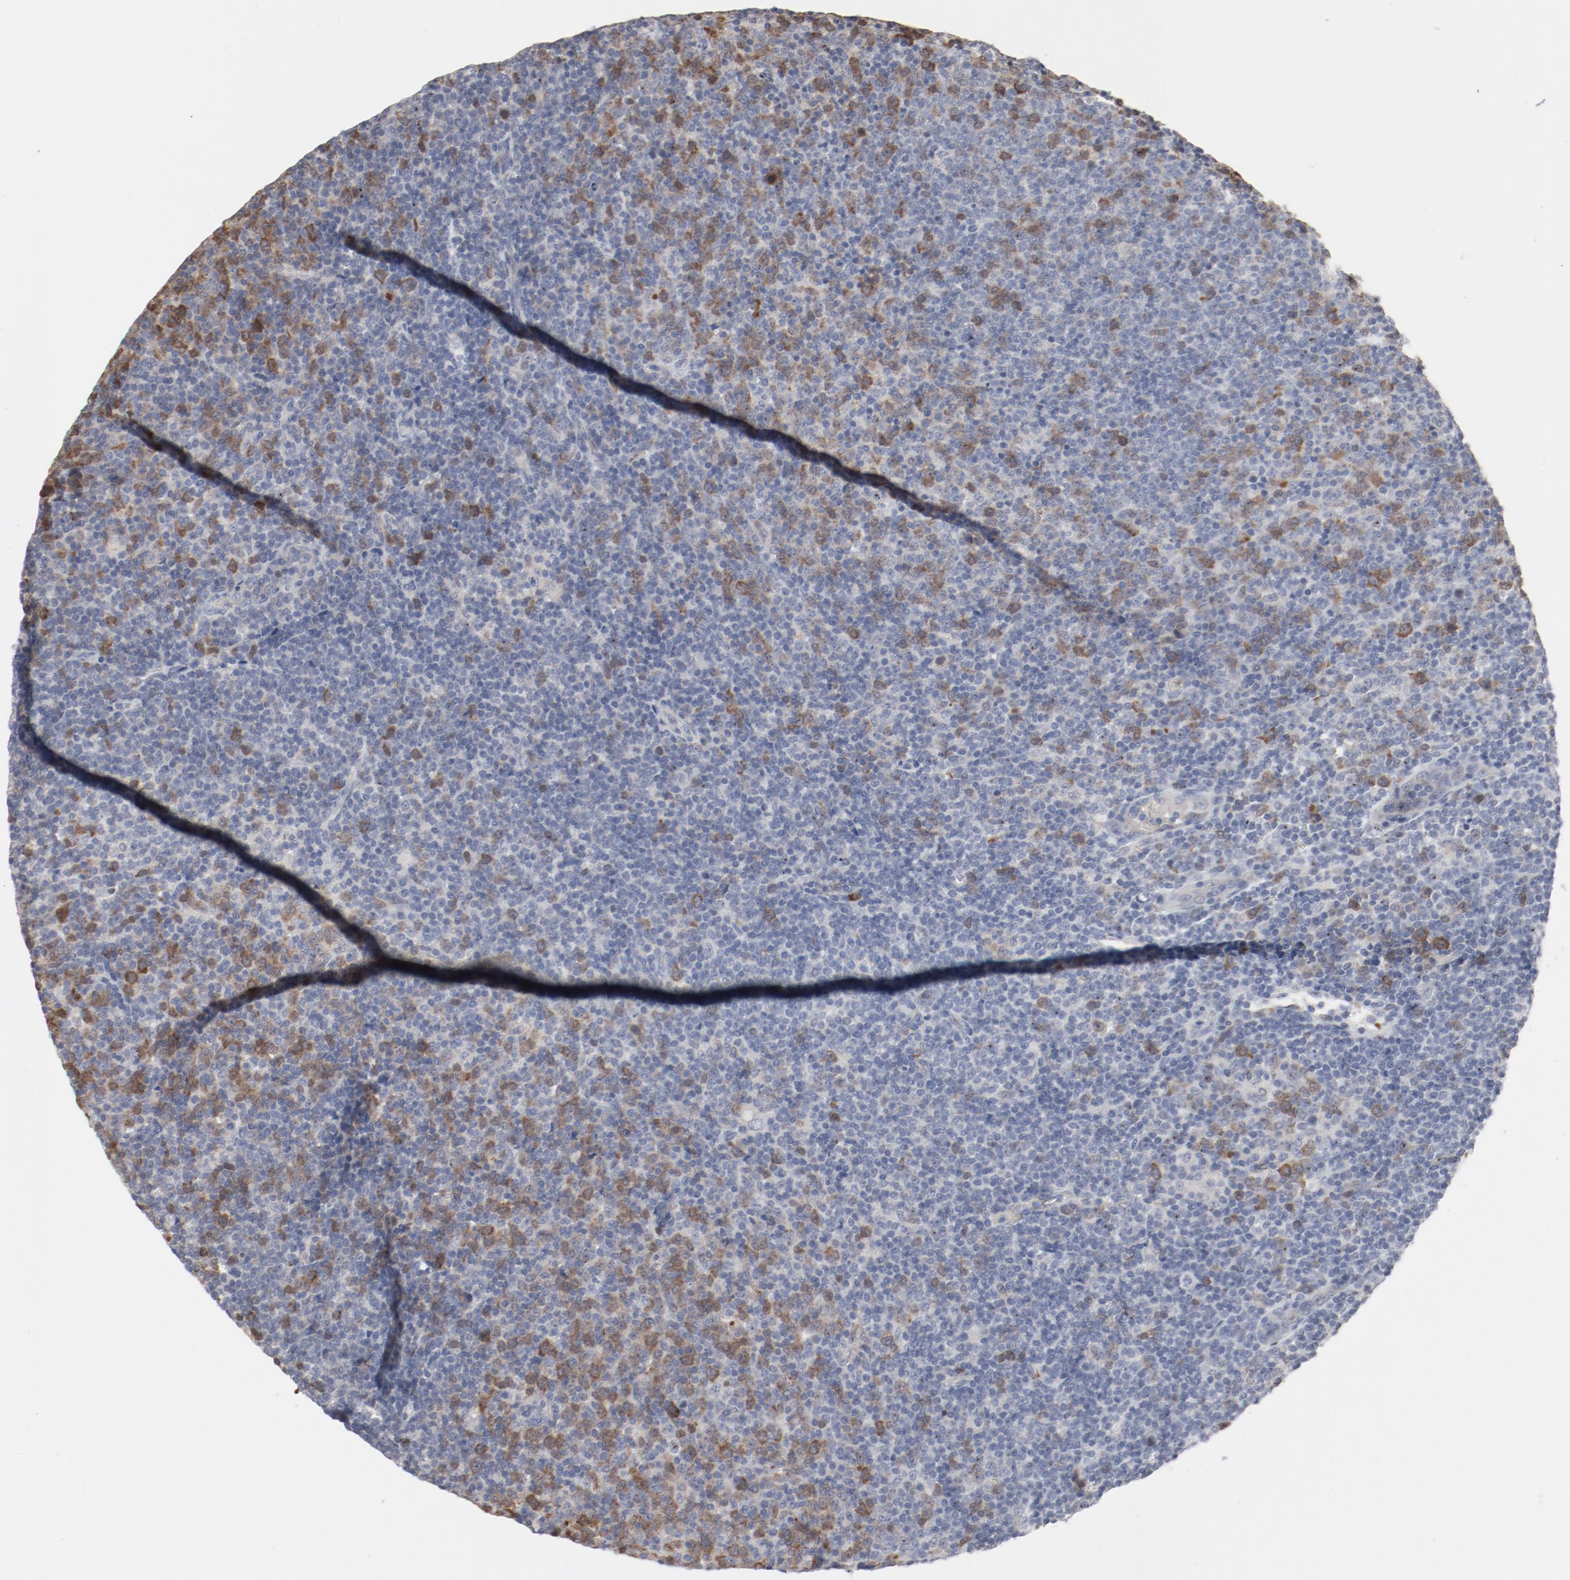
{"staining": {"intensity": "moderate", "quantity": "25%-75%", "location": "cytoplasmic/membranous,nuclear"}, "tissue": "lymphoma", "cell_type": "Tumor cells", "image_type": "cancer", "snomed": [{"axis": "morphology", "description": "Malignant lymphoma, non-Hodgkin's type, Low grade"}, {"axis": "topography", "description": "Lymph node"}], "caption": "Immunohistochemistry (DAB (3,3'-diaminobenzidine)) staining of low-grade malignant lymphoma, non-Hodgkin's type shows moderate cytoplasmic/membranous and nuclear protein positivity in approximately 25%-75% of tumor cells.", "gene": "CDK1", "patient": {"sex": "male", "age": 70}}